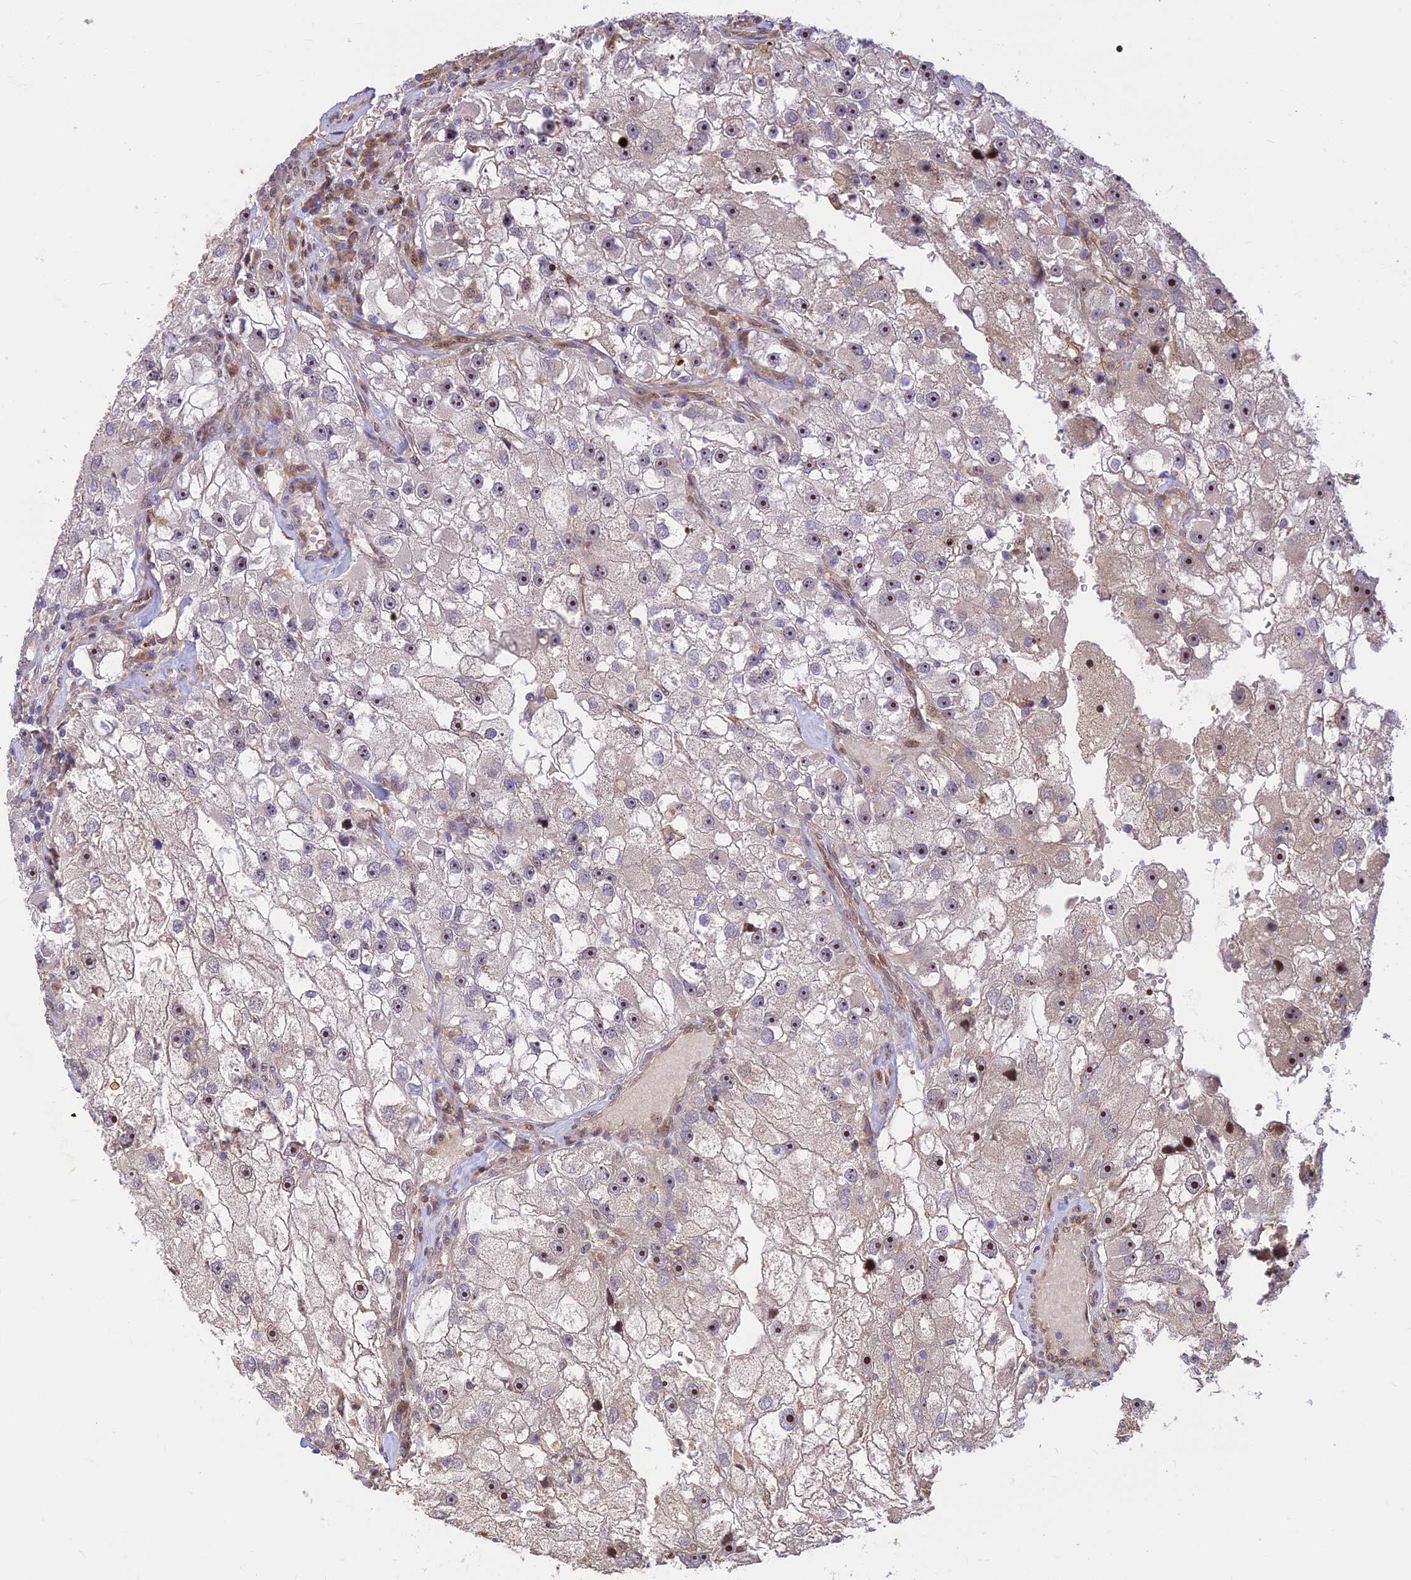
{"staining": {"intensity": "weak", "quantity": "25%-75%", "location": "nuclear"}, "tissue": "renal cancer", "cell_type": "Tumor cells", "image_type": "cancer", "snomed": [{"axis": "morphology", "description": "Adenocarcinoma, NOS"}, {"axis": "topography", "description": "Kidney"}], "caption": "The photomicrograph shows staining of adenocarcinoma (renal), revealing weak nuclear protein positivity (brown color) within tumor cells.", "gene": "UFSP2", "patient": {"sex": "male", "age": 63}}